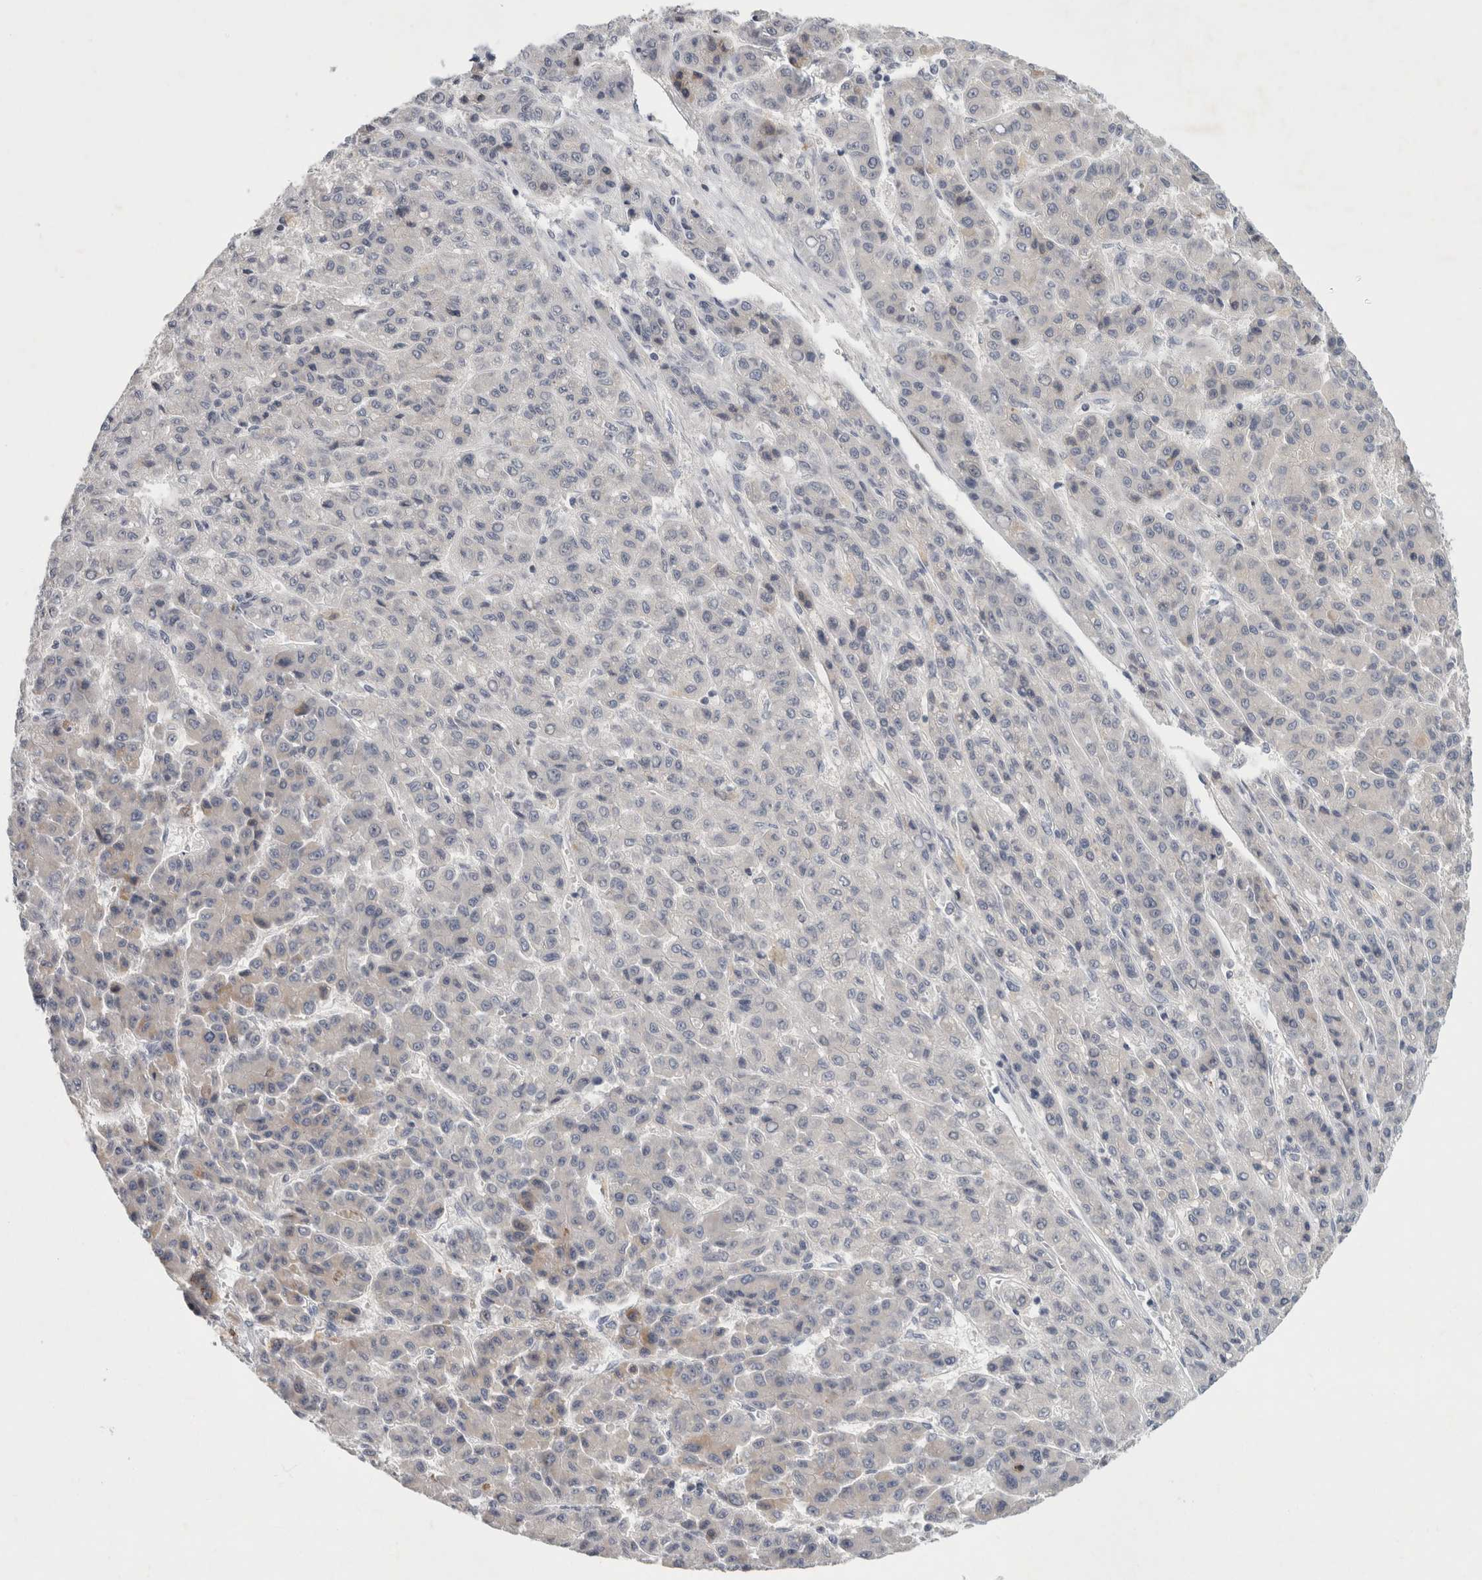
{"staining": {"intensity": "negative", "quantity": "none", "location": "none"}, "tissue": "liver cancer", "cell_type": "Tumor cells", "image_type": "cancer", "snomed": [{"axis": "morphology", "description": "Carcinoma, Hepatocellular, NOS"}, {"axis": "topography", "description": "Liver"}], "caption": "Protein analysis of liver hepatocellular carcinoma displays no significant expression in tumor cells.", "gene": "NIPA1", "patient": {"sex": "male", "age": 70}}